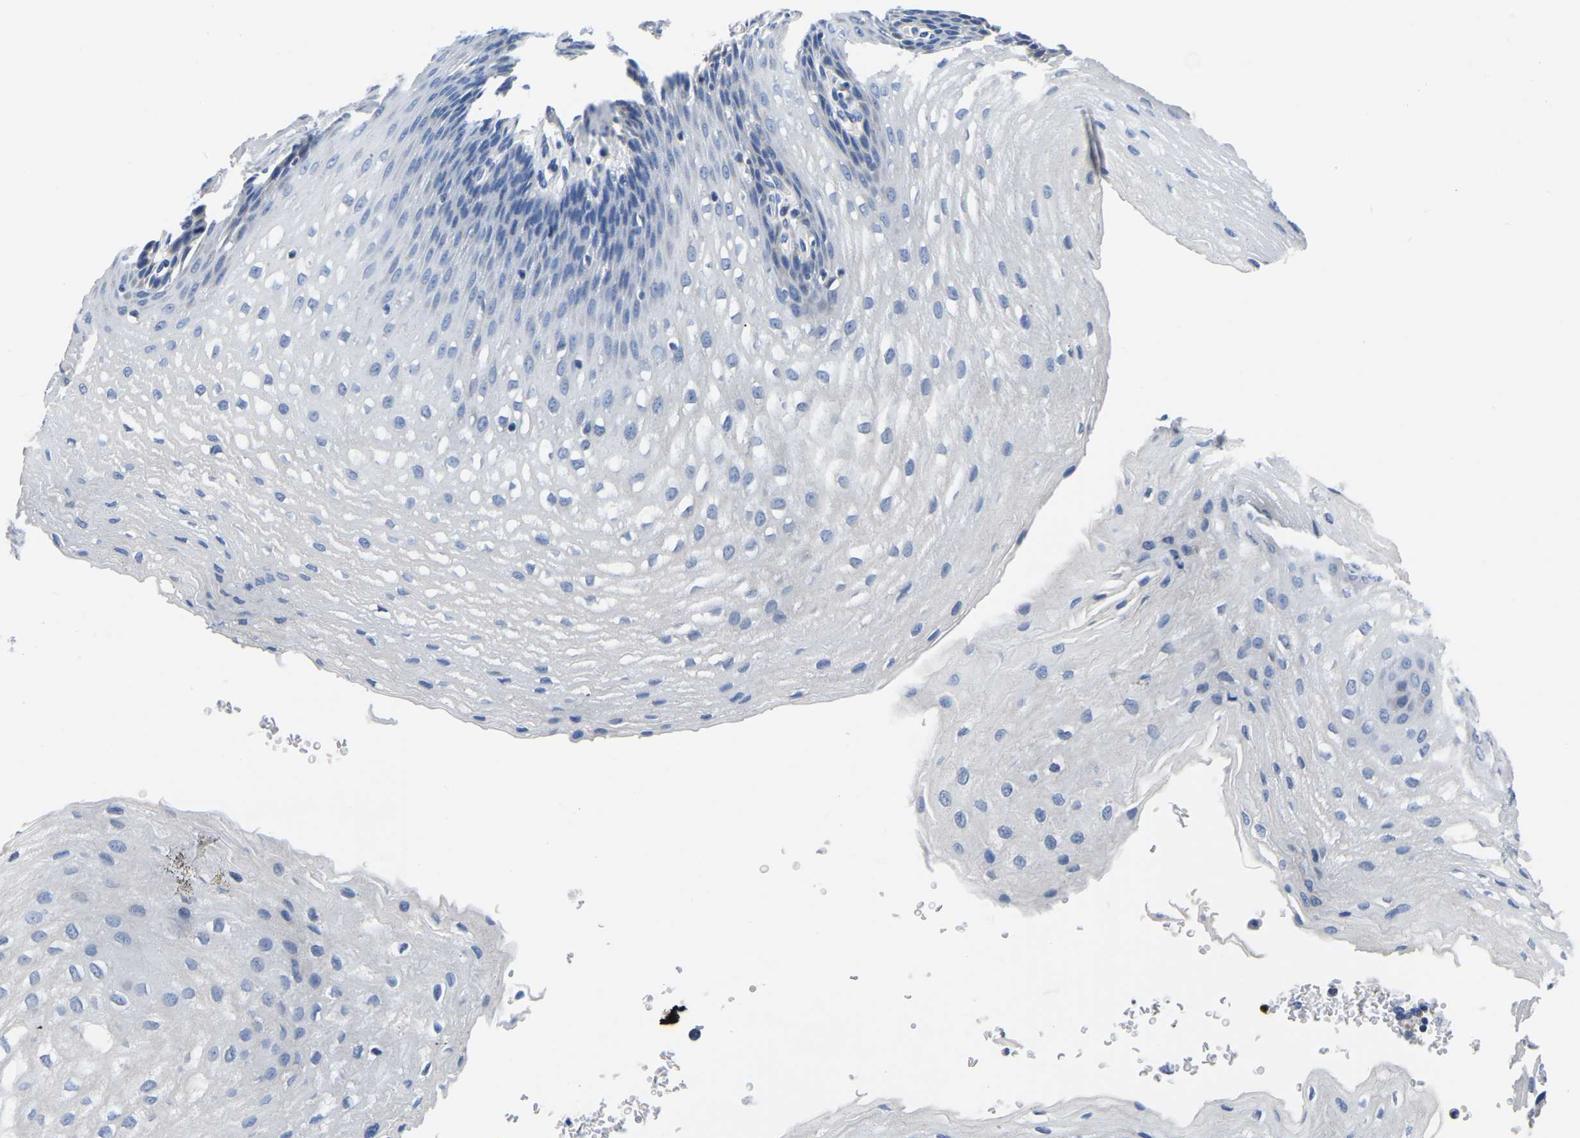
{"staining": {"intensity": "negative", "quantity": "none", "location": "none"}, "tissue": "esophagus", "cell_type": "Squamous epithelial cells", "image_type": "normal", "snomed": [{"axis": "morphology", "description": "Normal tissue, NOS"}, {"axis": "topography", "description": "Esophagus"}], "caption": "A photomicrograph of human esophagus is negative for staining in squamous epithelial cells. Nuclei are stained in blue.", "gene": "FGD5", "patient": {"sex": "male", "age": 48}}